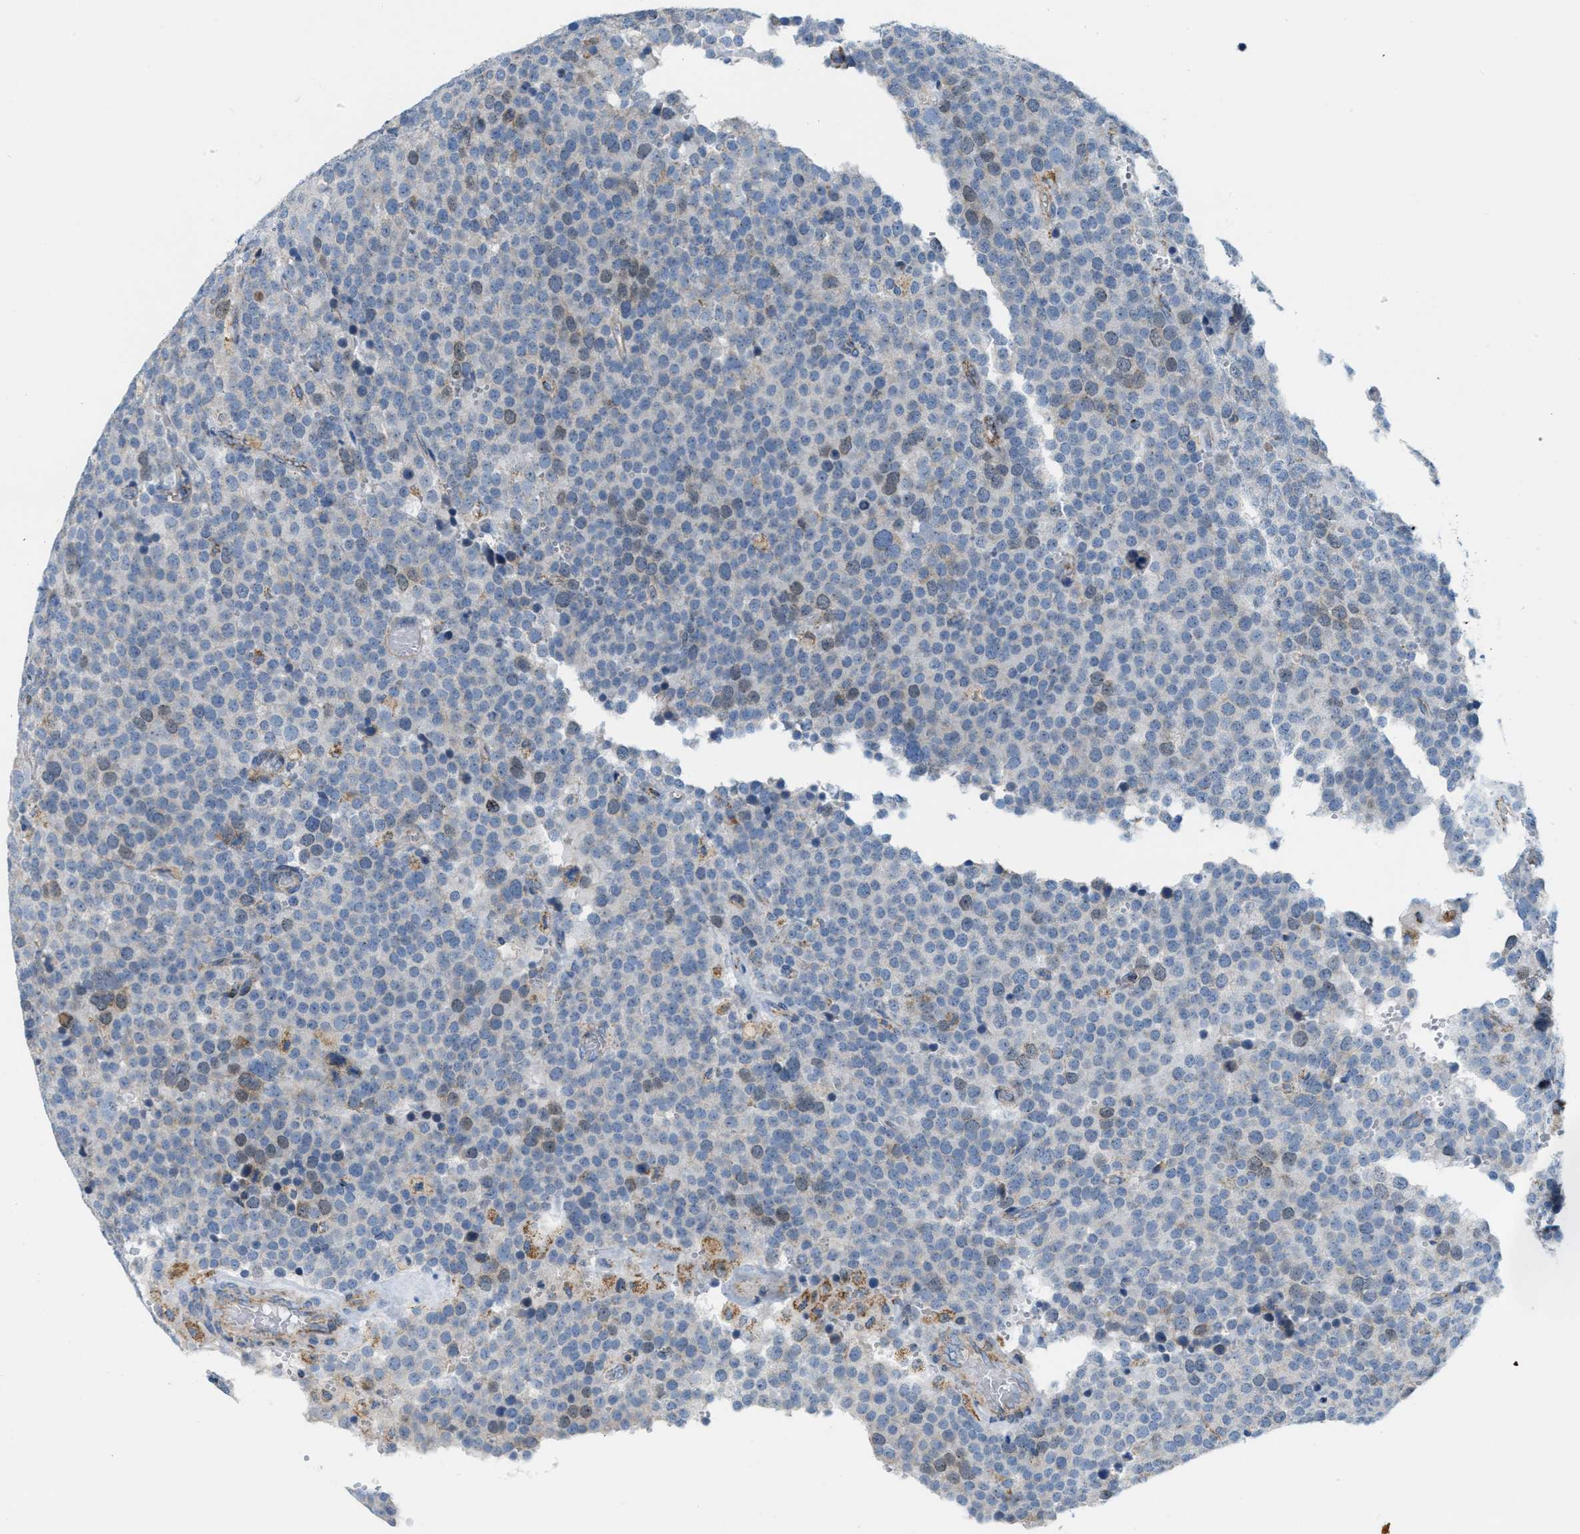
{"staining": {"intensity": "weak", "quantity": "<25%", "location": "nuclear"}, "tissue": "testis cancer", "cell_type": "Tumor cells", "image_type": "cancer", "snomed": [{"axis": "morphology", "description": "Normal tissue, NOS"}, {"axis": "morphology", "description": "Seminoma, NOS"}, {"axis": "topography", "description": "Testis"}], "caption": "Protein analysis of testis seminoma reveals no significant positivity in tumor cells.", "gene": "JADE1", "patient": {"sex": "male", "age": 71}}